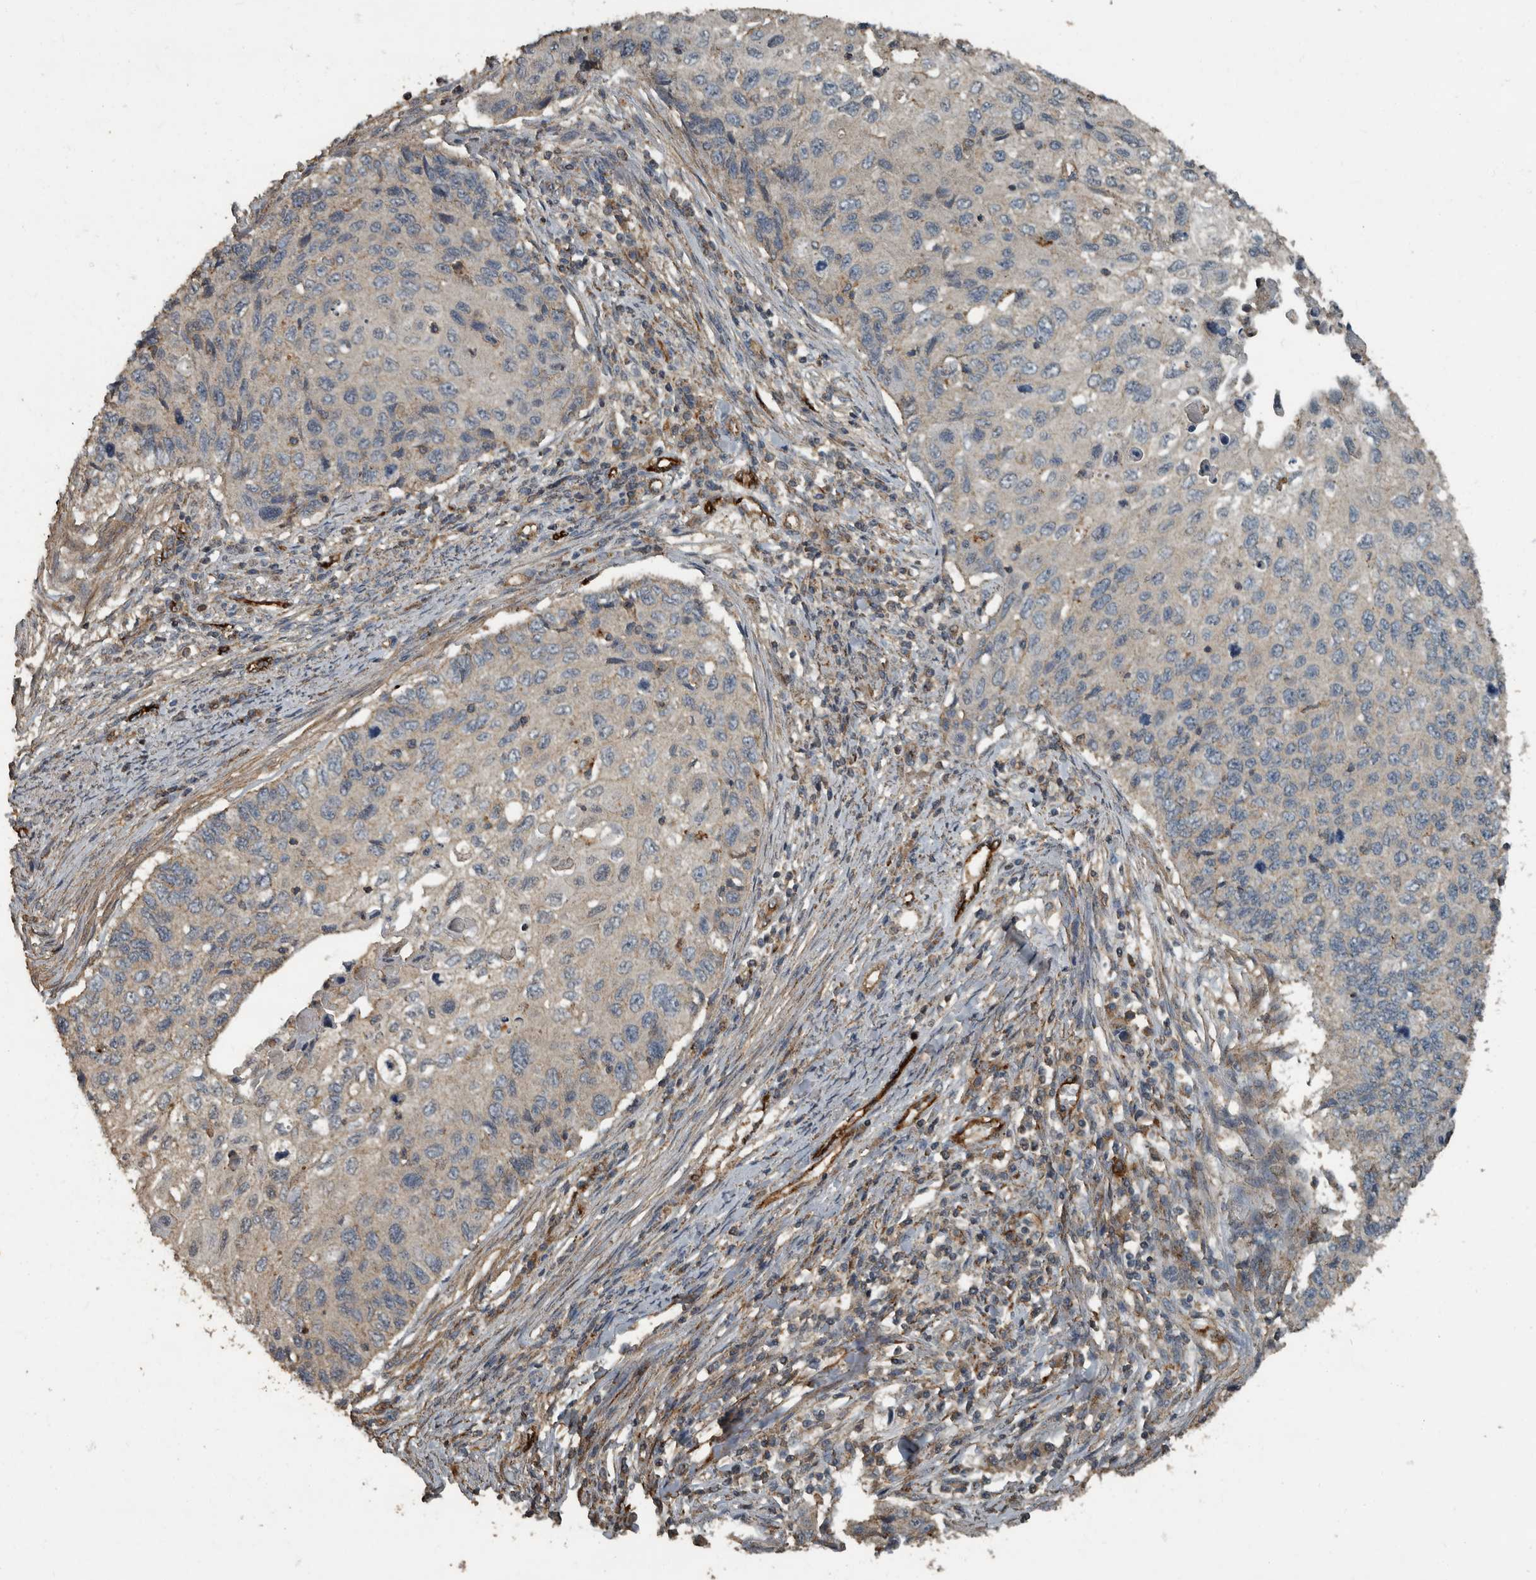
{"staining": {"intensity": "negative", "quantity": "none", "location": "none"}, "tissue": "cervical cancer", "cell_type": "Tumor cells", "image_type": "cancer", "snomed": [{"axis": "morphology", "description": "Squamous cell carcinoma, NOS"}, {"axis": "topography", "description": "Cervix"}], "caption": "Tumor cells show no significant protein expression in cervical cancer.", "gene": "IL15RA", "patient": {"sex": "female", "age": 70}}